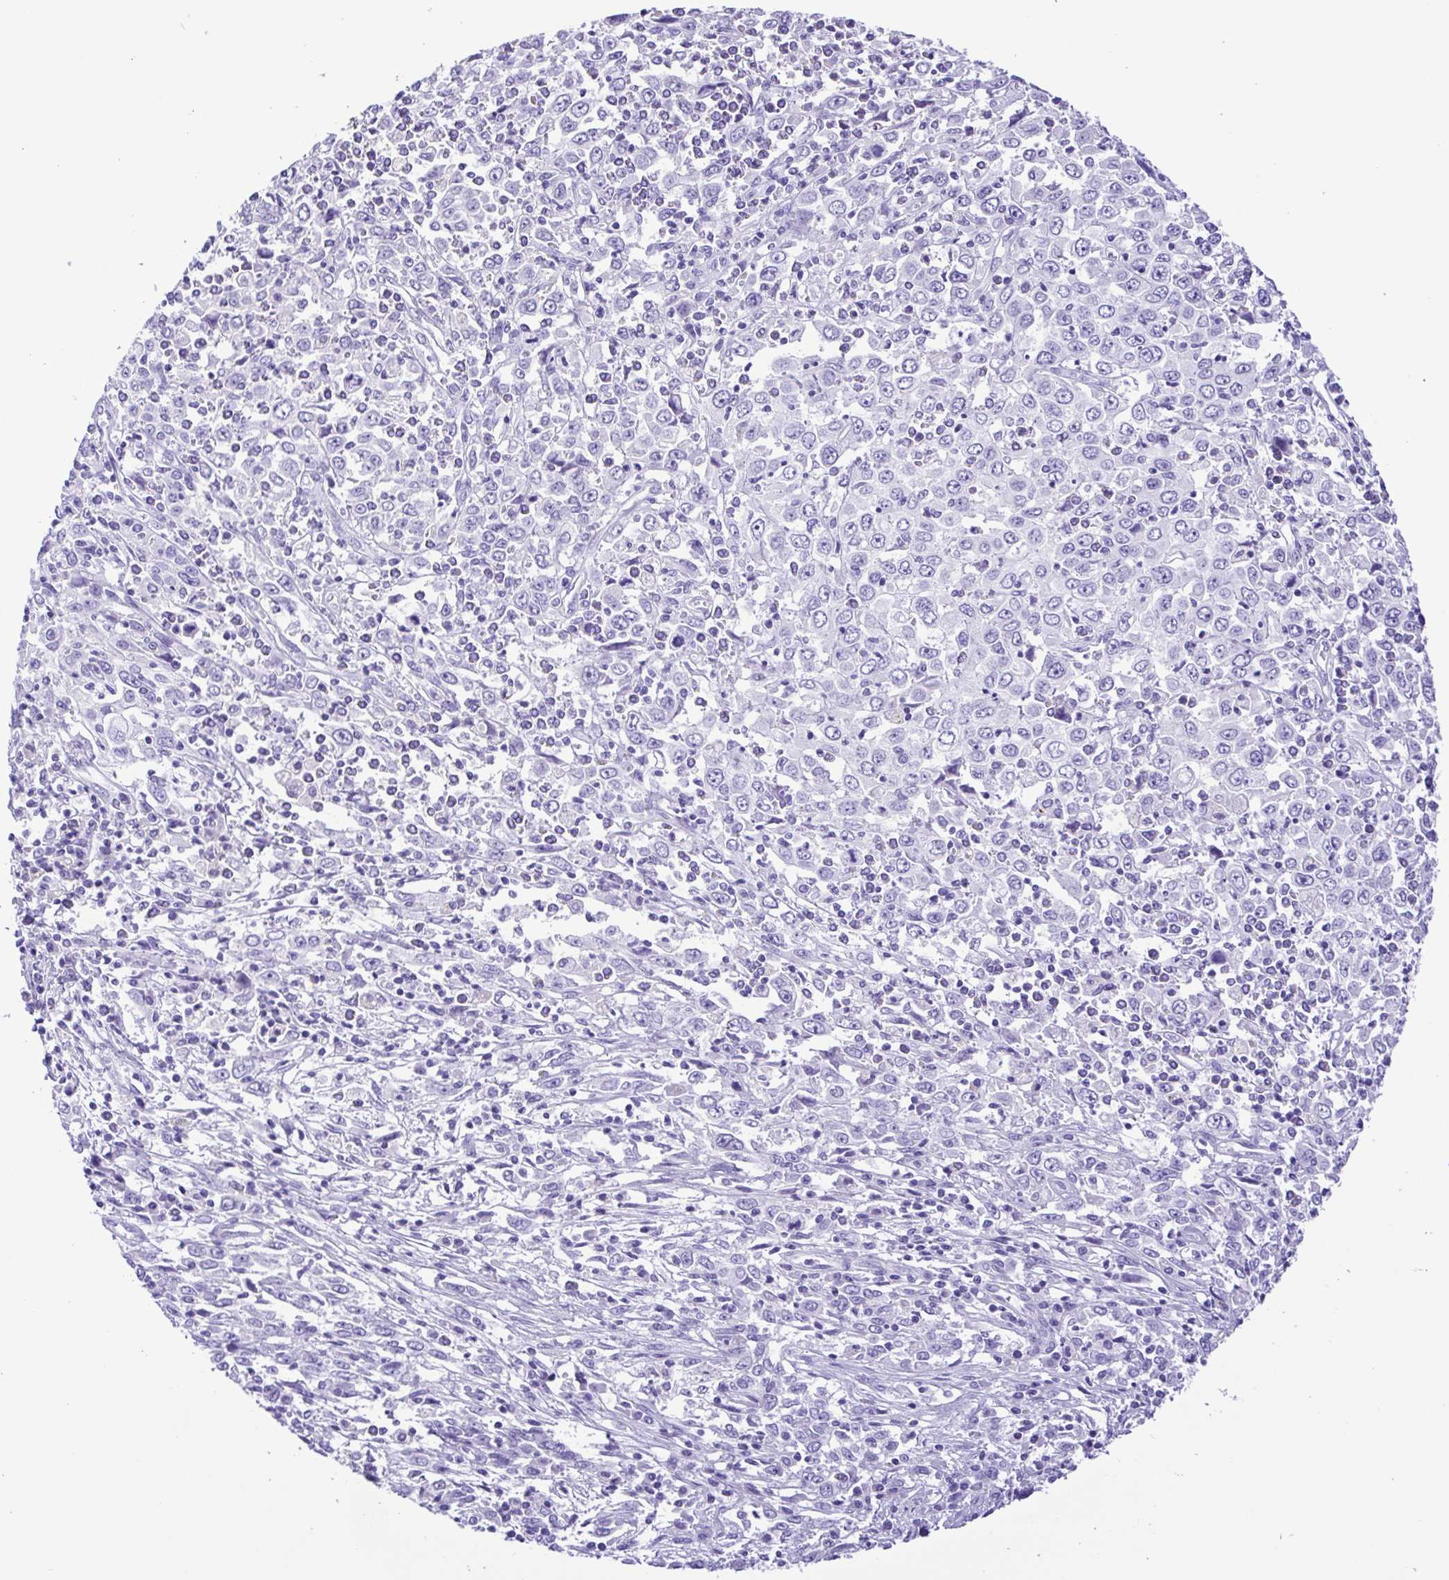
{"staining": {"intensity": "negative", "quantity": "none", "location": "none"}, "tissue": "cervical cancer", "cell_type": "Tumor cells", "image_type": "cancer", "snomed": [{"axis": "morphology", "description": "Adenocarcinoma, NOS"}, {"axis": "topography", "description": "Cervix"}], "caption": "Tumor cells are negative for protein expression in human cervical cancer (adenocarcinoma). (DAB immunohistochemistry (IHC) with hematoxylin counter stain).", "gene": "OVGP1", "patient": {"sex": "female", "age": 40}}